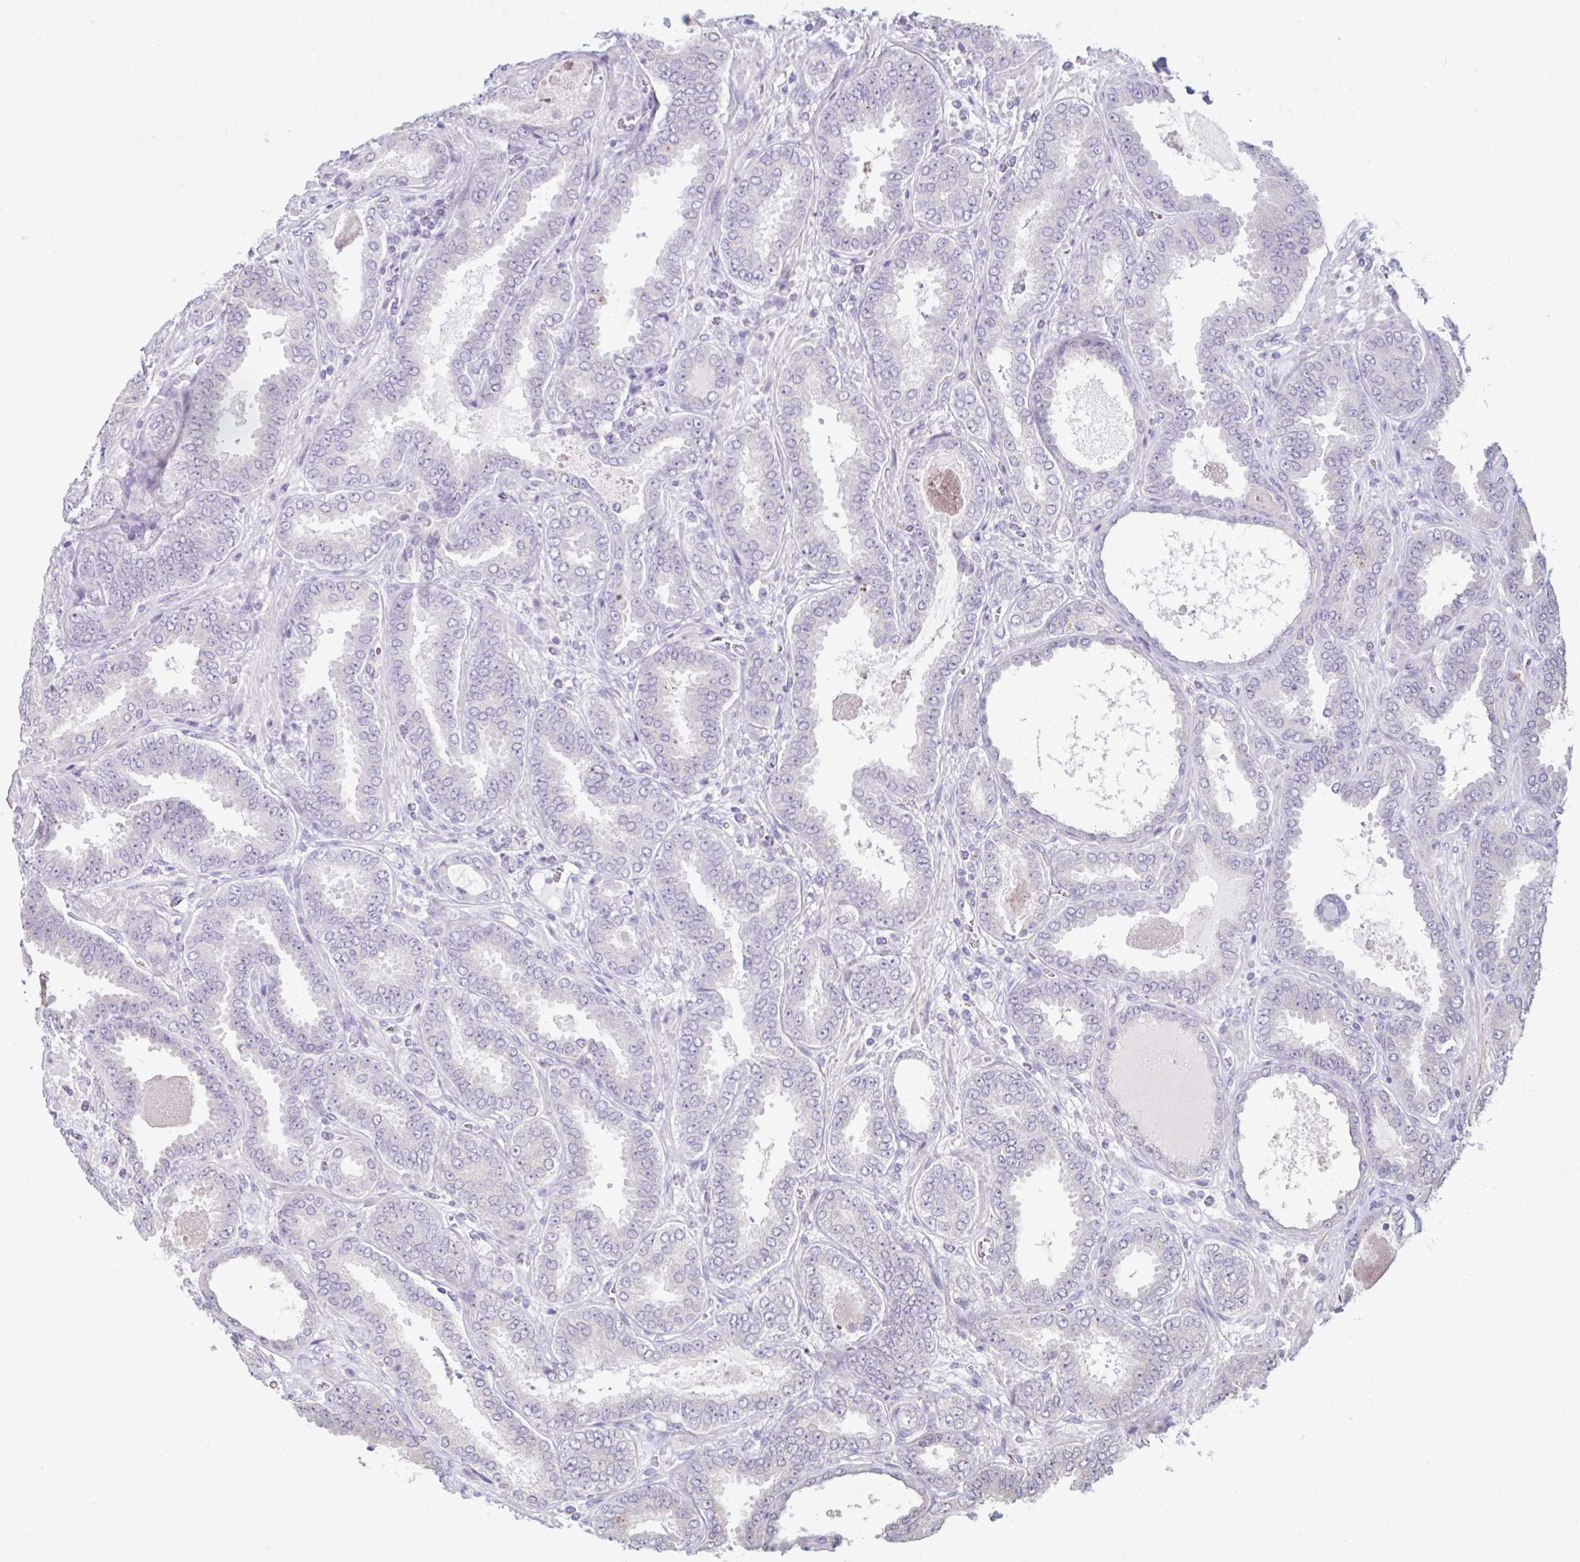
{"staining": {"intensity": "negative", "quantity": "none", "location": "none"}, "tissue": "prostate cancer", "cell_type": "Tumor cells", "image_type": "cancer", "snomed": [{"axis": "morphology", "description": "Adenocarcinoma, High grade"}, {"axis": "topography", "description": "Prostate"}], "caption": "This is an immunohistochemistry micrograph of human adenocarcinoma (high-grade) (prostate). There is no positivity in tumor cells.", "gene": "CDH19", "patient": {"sex": "male", "age": 72}}